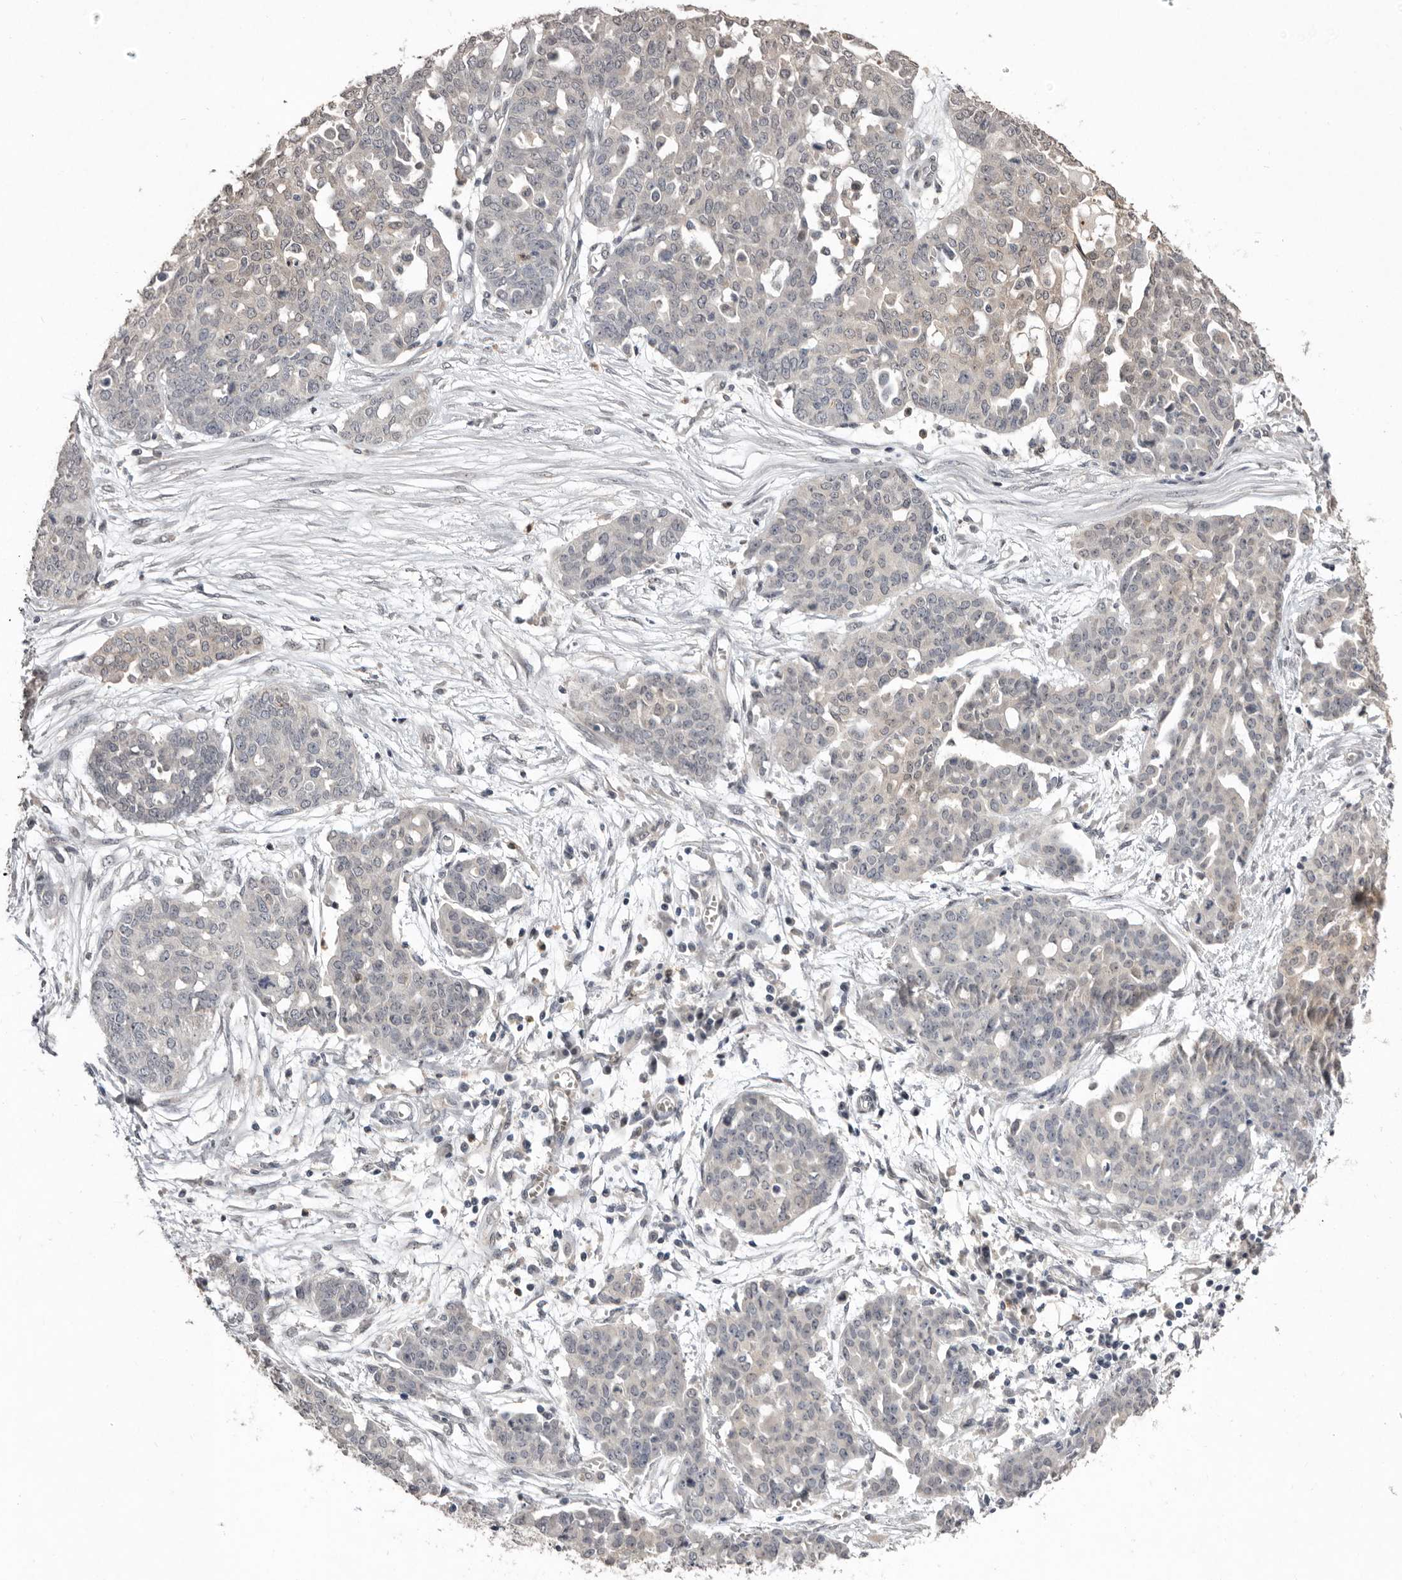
{"staining": {"intensity": "negative", "quantity": "none", "location": "none"}, "tissue": "ovarian cancer", "cell_type": "Tumor cells", "image_type": "cancer", "snomed": [{"axis": "morphology", "description": "Cystadenocarcinoma, serous, NOS"}, {"axis": "topography", "description": "Soft tissue"}, {"axis": "topography", "description": "Ovary"}], "caption": "Image shows no significant protein expression in tumor cells of ovarian cancer (serous cystadenocarcinoma).", "gene": "SULT1E1", "patient": {"sex": "female", "age": 57}}